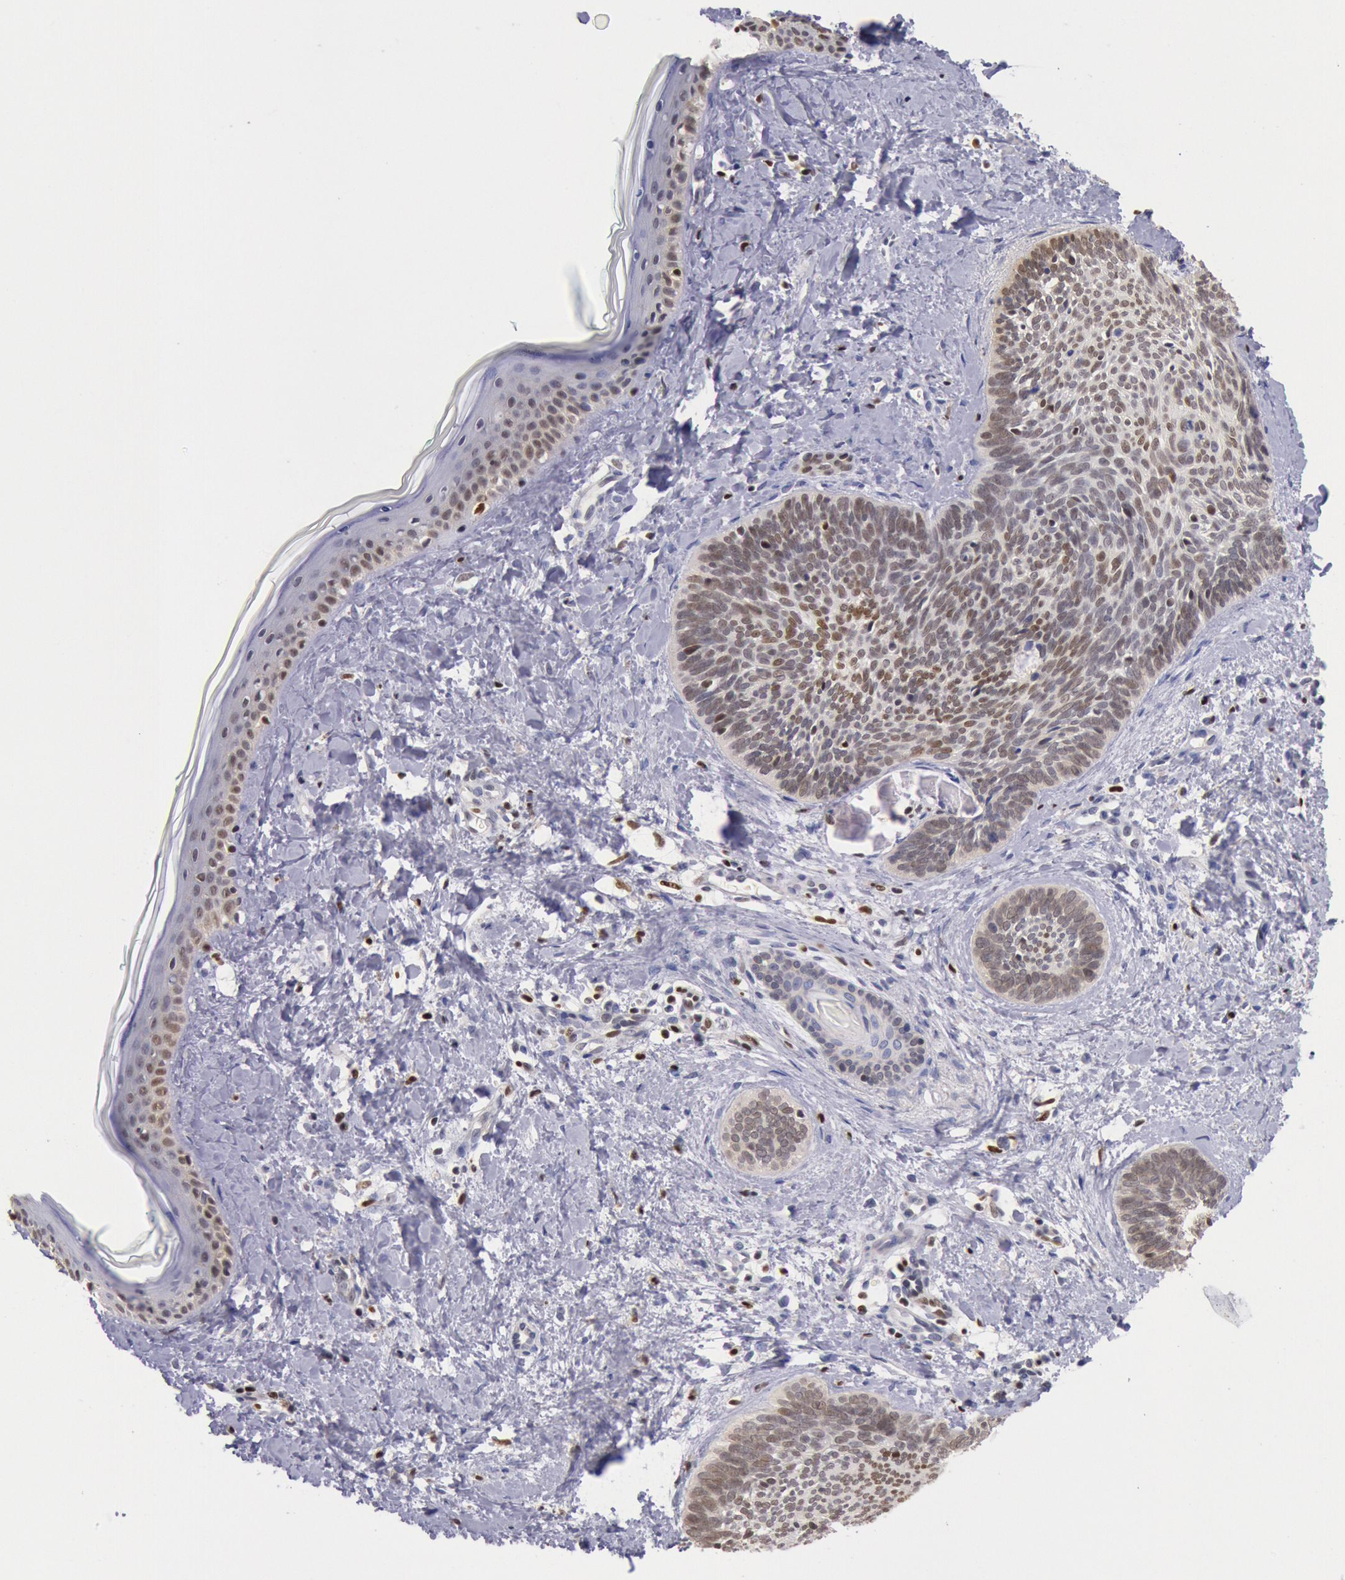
{"staining": {"intensity": "moderate", "quantity": "25%-75%", "location": "nuclear"}, "tissue": "skin cancer", "cell_type": "Tumor cells", "image_type": "cancer", "snomed": [{"axis": "morphology", "description": "Basal cell carcinoma"}, {"axis": "topography", "description": "Skin"}], "caption": "An immunohistochemistry (IHC) histopathology image of neoplastic tissue is shown. Protein staining in brown shows moderate nuclear positivity in basal cell carcinoma (skin) within tumor cells.", "gene": "RPS6KA5", "patient": {"sex": "female", "age": 81}}